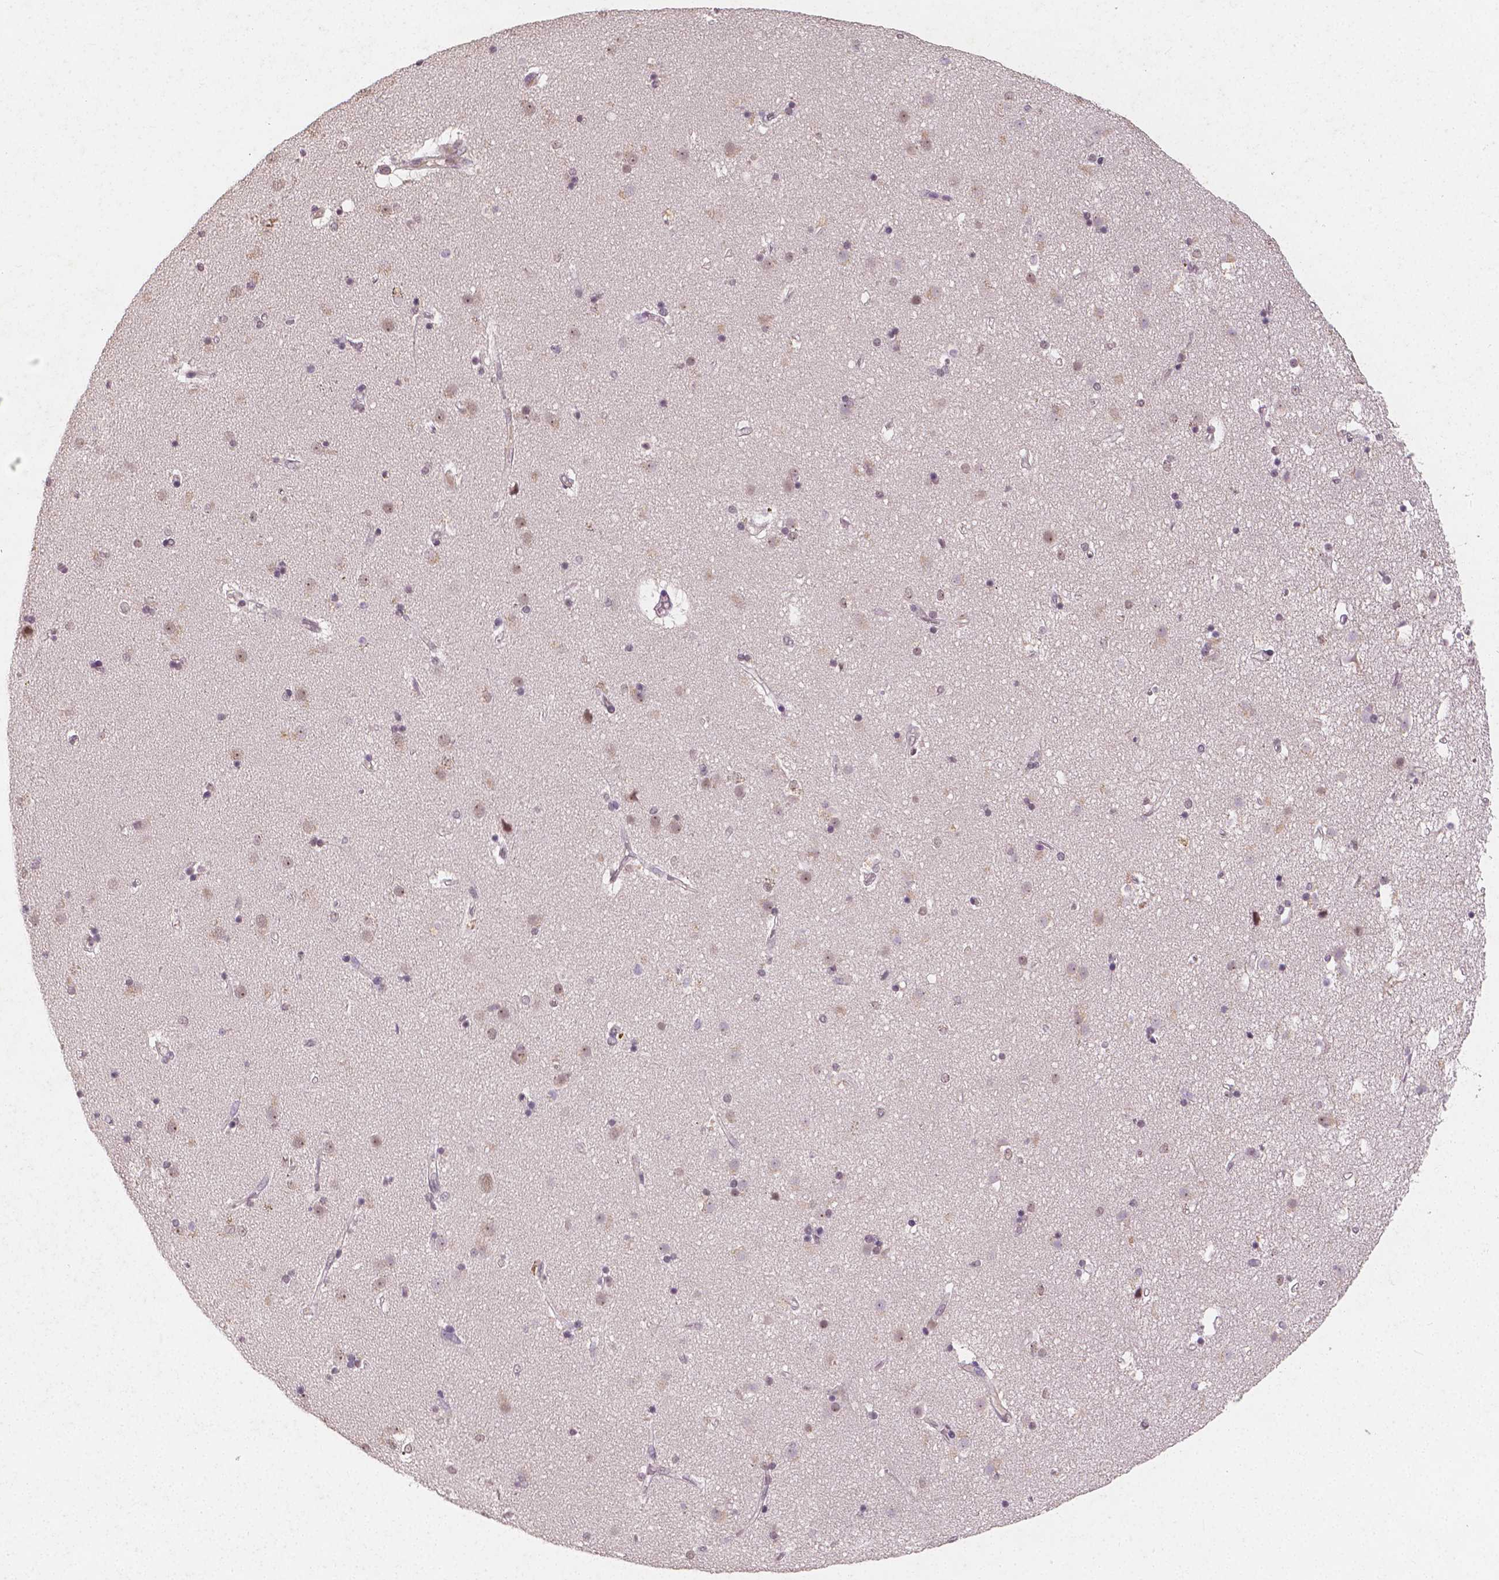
{"staining": {"intensity": "negative", "quantity": "none", "location": "none"}, "tissue": "caudate", "cell_type": "Glial cells", "image_type": "normal", "snomed": [{"axis": "morphology", "description": "Normal tissue, NOS"}, {"axis": "topography", "description": "Lateral ventricle wall"}], "caption": "There is no significant positivity in glial cells of caudate. (DAB (3,3'-diaminobenzidine) immunohistochemistry (IHC) with hematoxylin counter stain).", "gene": "NOLC1", "patient": {"sex": "female", "age": 71}}